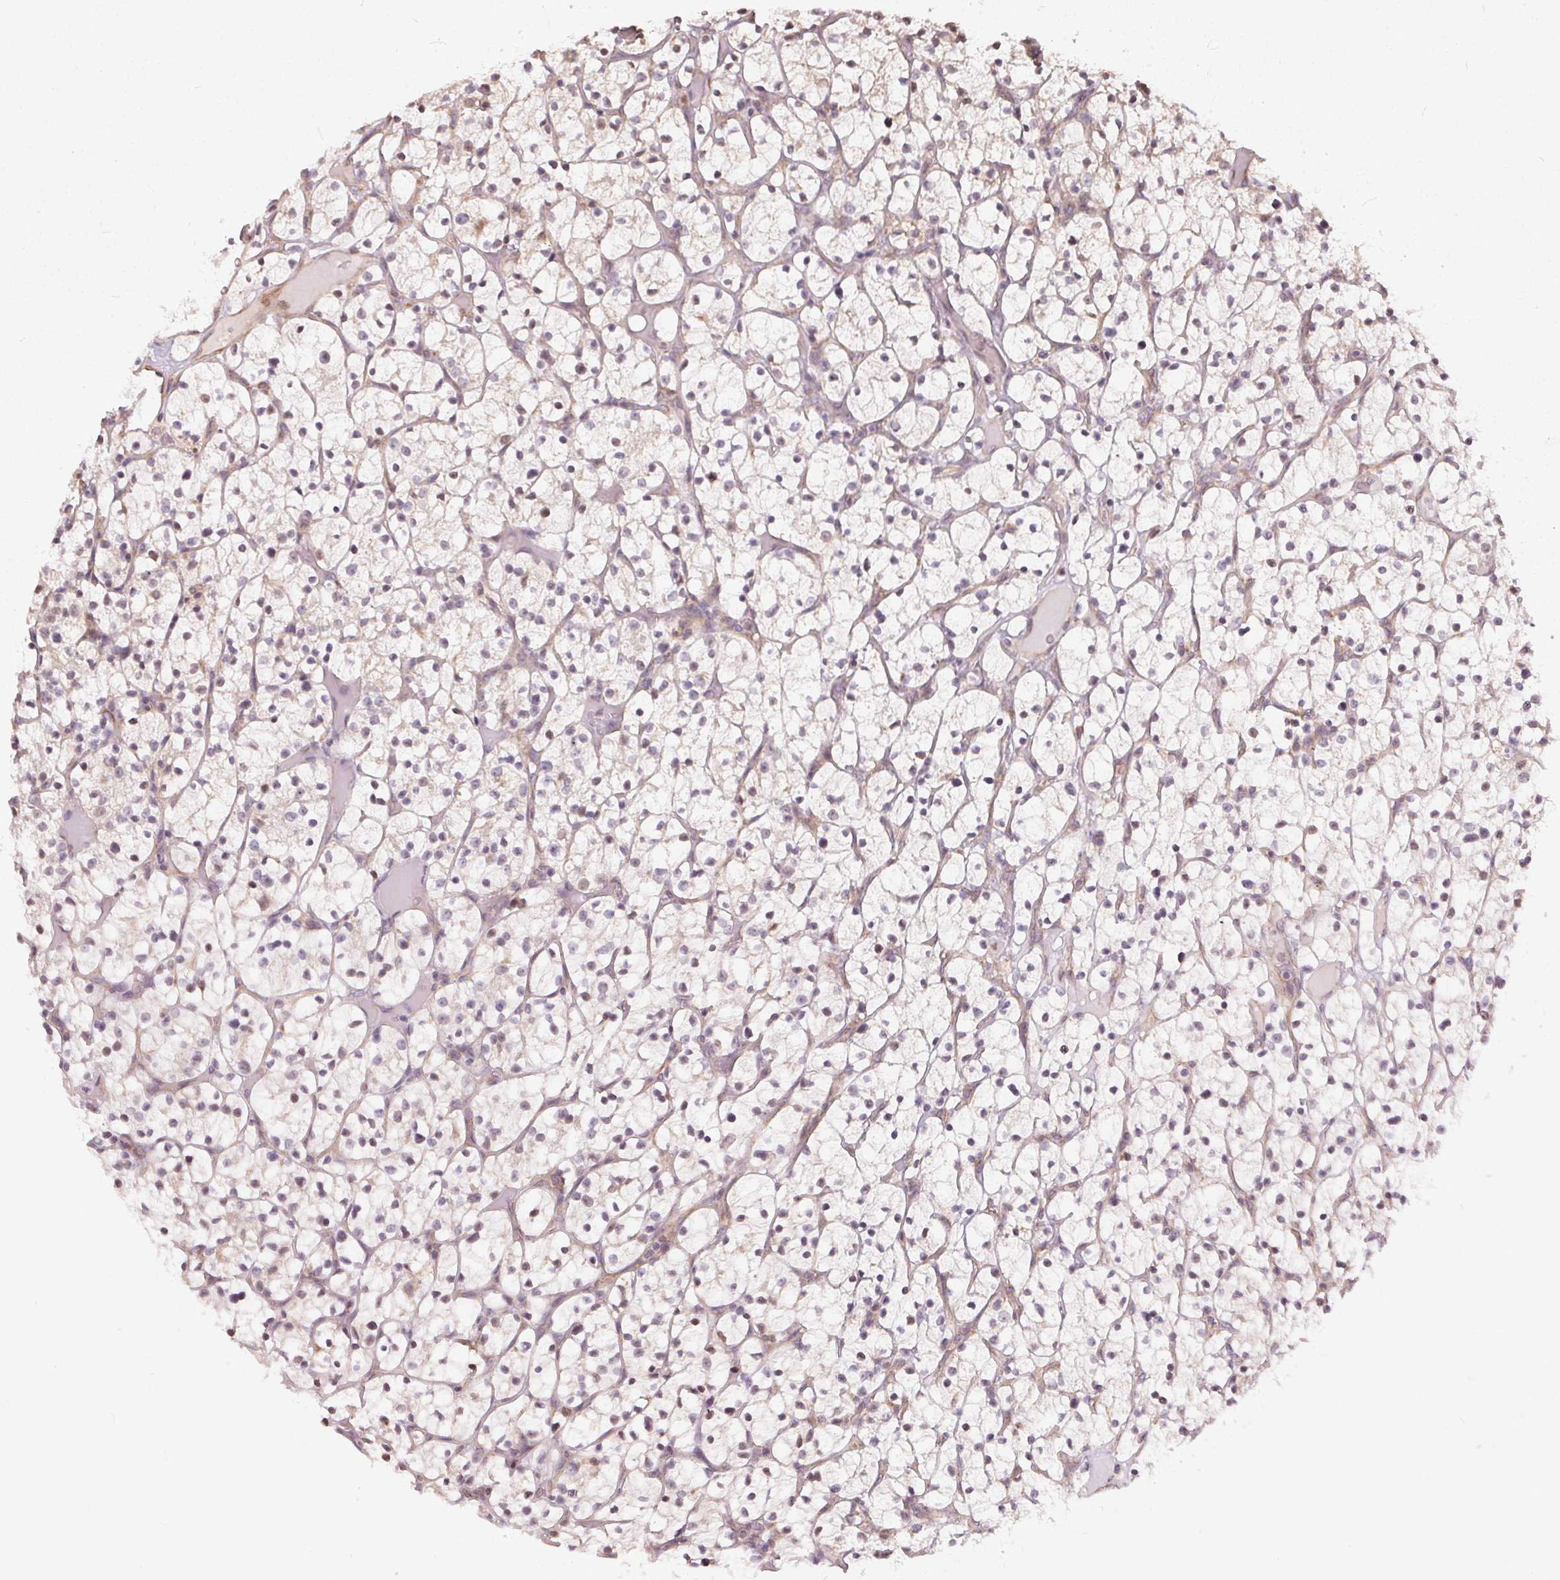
{"staining": {"intensity": "negative", "quantity": "none", "location": "none"}, "tissue": "renal cancer", "cell_type": "Tumor cells", "image_type": "cancer", "snomed": [{"axis": "morphology", "description": "Adenocarcinoma, NOS"}, {"axis": "topography", "description": "Kidney"}], "caption": "The IHC photomicrograph has no significant staining in tumor cells of renal adenocarcinoma tissue.", "gene": "VWA5B2", "patient": {"sex": "female", "age": 64}}